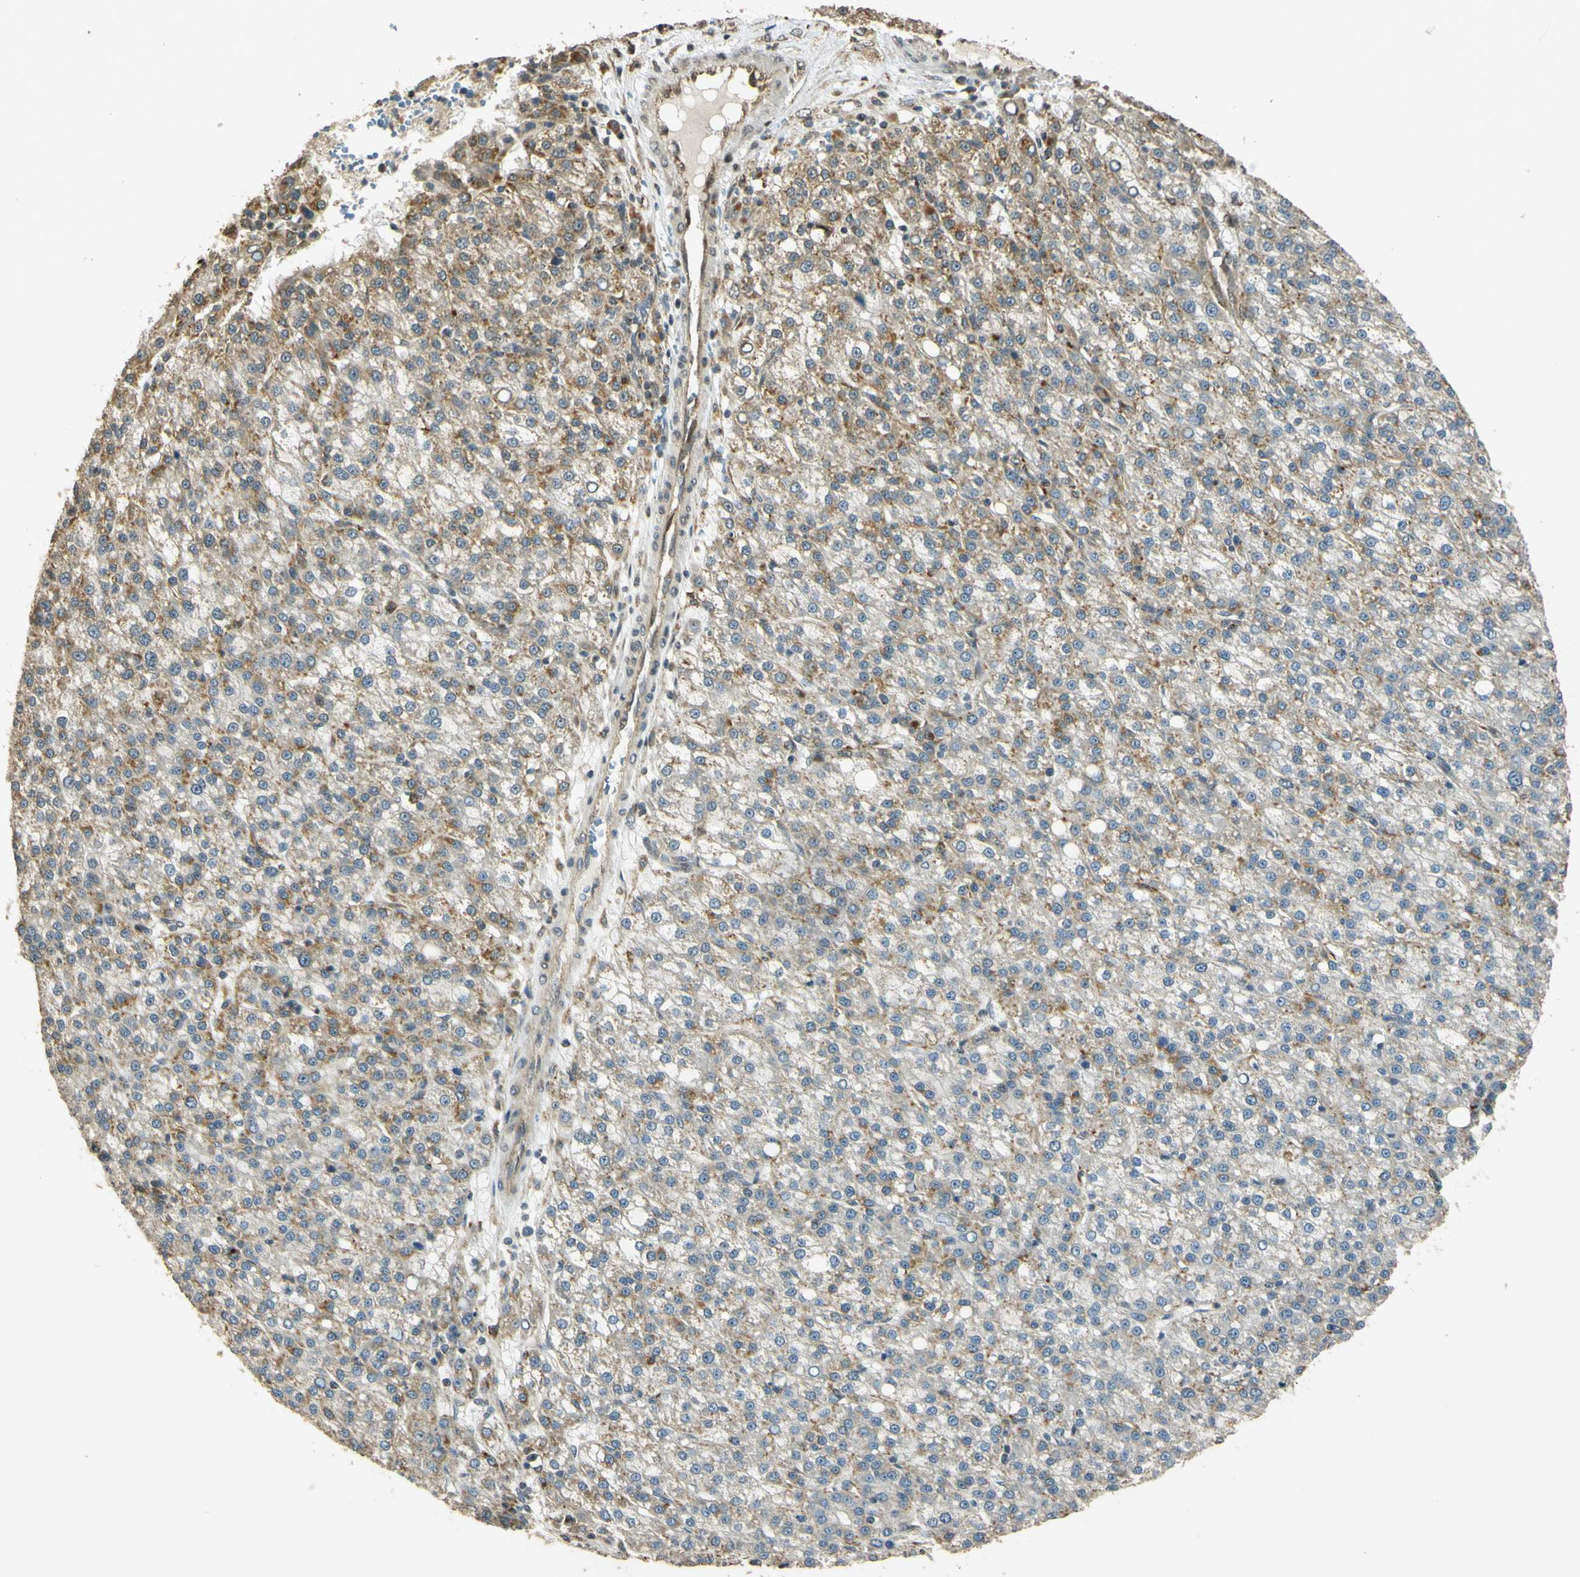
{"staining": {"intensity": "moderate", "quantity": "<25%", "location": "cytoplasmic/membranous"}, "tissue": "liver cancer", "cell_type": "Tumor cells", "image_type": "cancer", "snomed": [{"axis": "morphology", "description": "Carcinoma, Hepatocellular, NOS"}, {"axis": "topography", "description": "Liver"}], "caption": "Liver cancer was stained to show a protein in brown. There is low levels of moderate cytoplasmic/membranous expression in about <25% of tumor cells. (brown staining indicates protein expression, while blue staining denotes nuclei).", "gene": "LAMTOR1", "patient": {"sex": "female", "age": 58}}